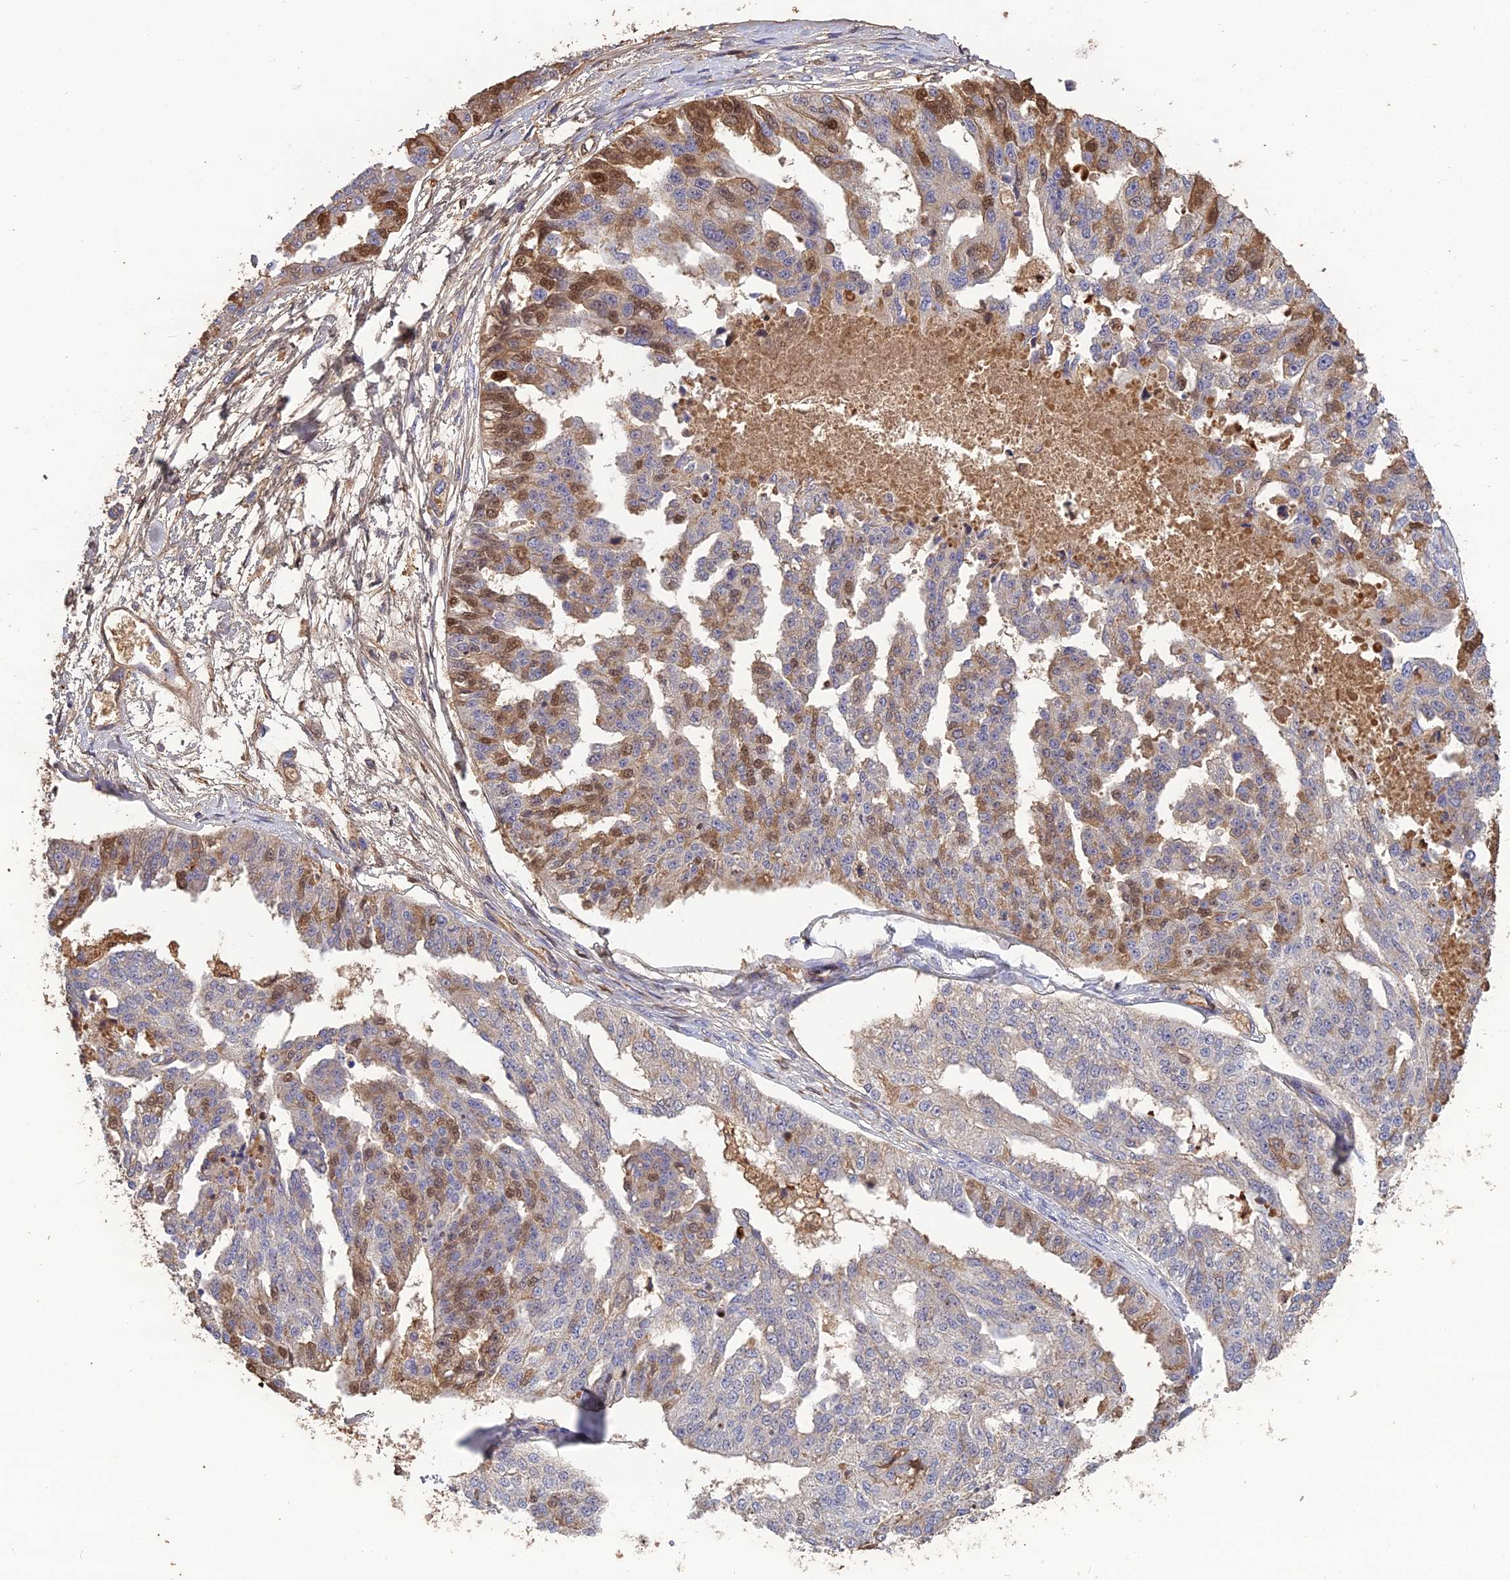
{"staining": {"intensity": "moderate", "quantity": "<25%", "location": "cytoplasmic/membranous,nuclear"}, "tissue": "ovarian cancer", "cell_type": "Tumor cells", "image_type": "cancer", "snomed": [{"axis": "morphology", "description": "Cystadenocarcinoma, serous, NOS"}, {"axis": "topography", "description": "Ovary"}], "caption": "This photomicrograph reveals immunohistochemistry staining of ovarian serous cystadenocarcinoma, with low moderate cytoplasmic/membranous and nuclear expression in about <25% of tumor cells.", "gene": "PZP", "patient": {"sex": "female", "age": 58}}